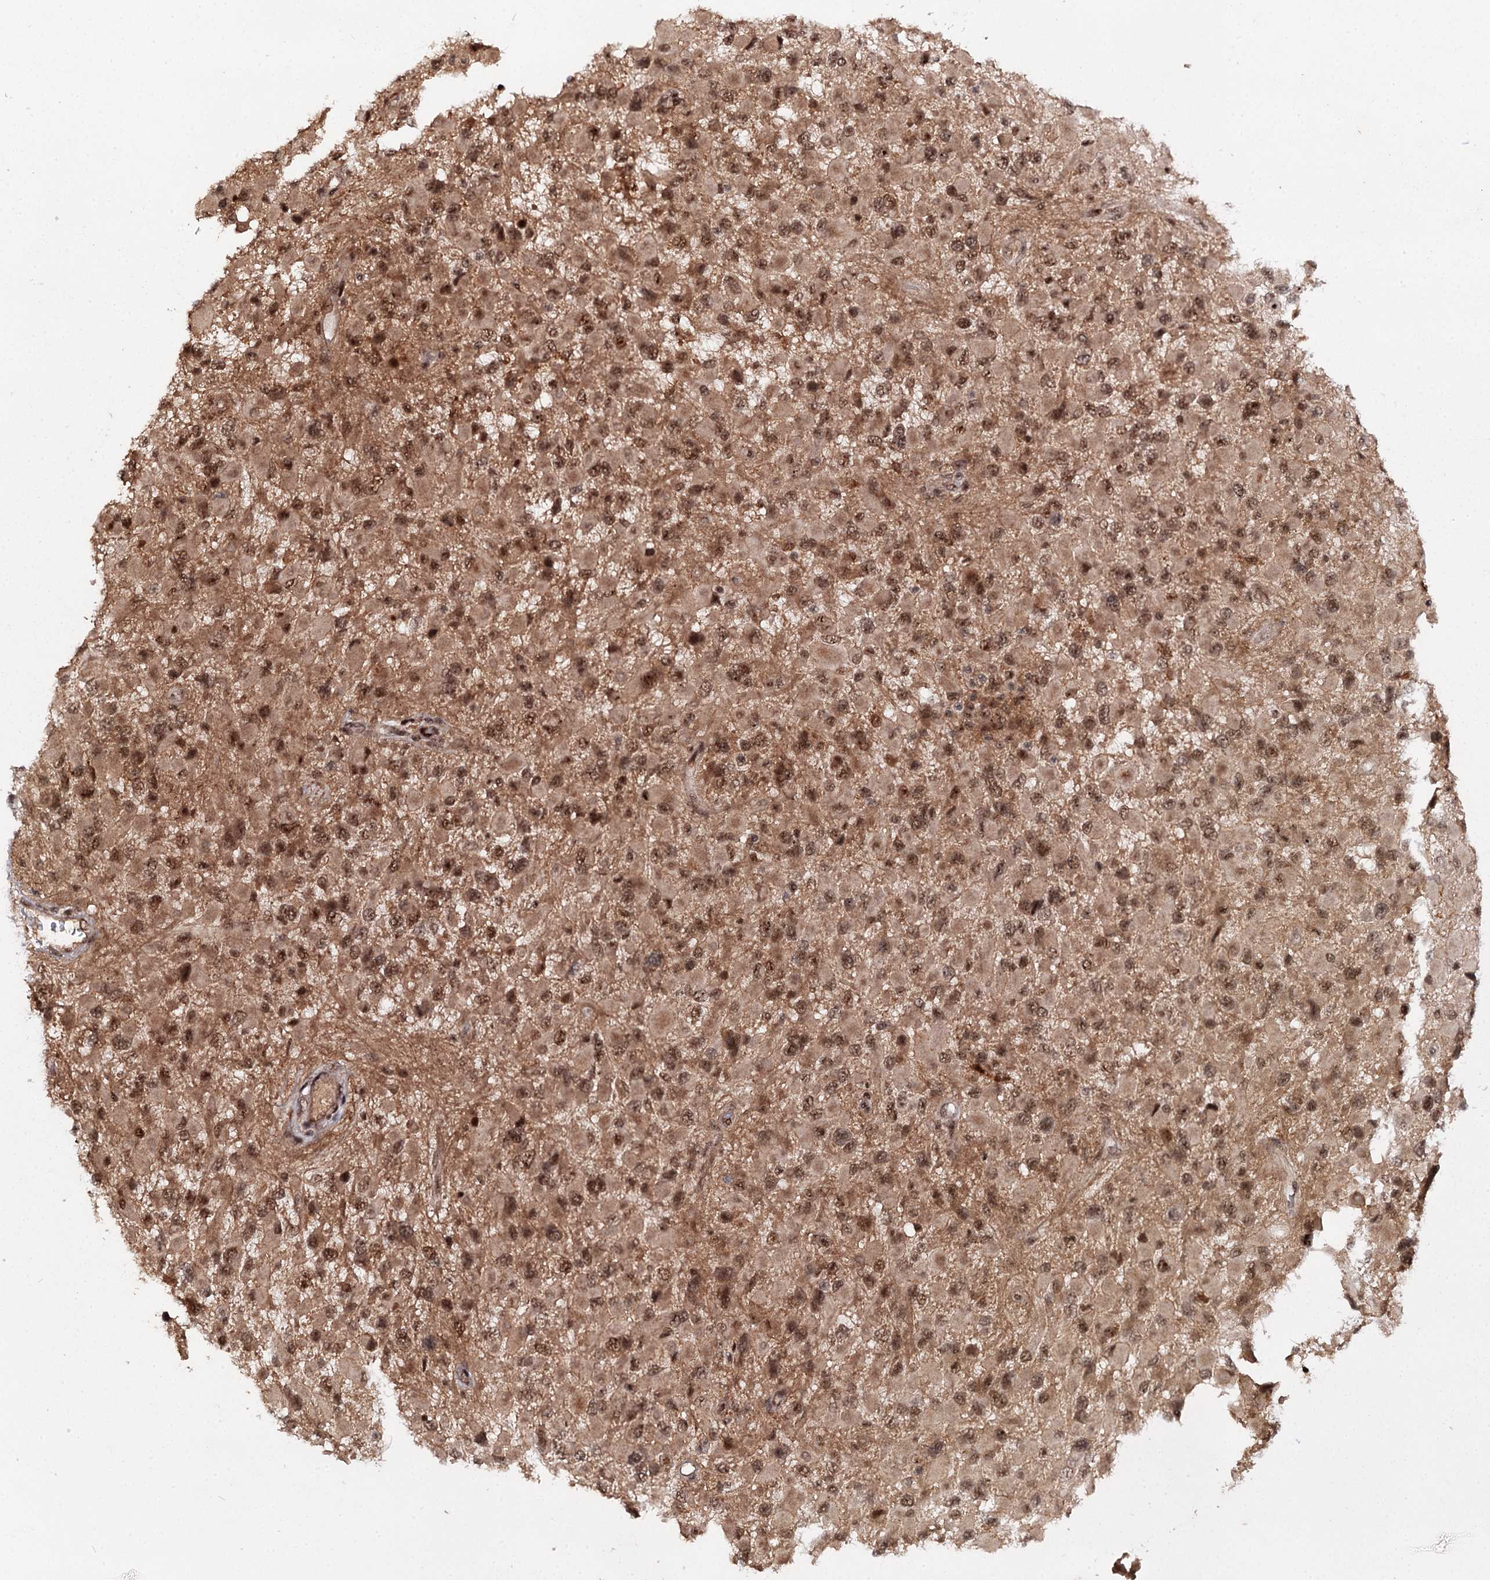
{"staining": {"intensity": "moderate", "quantity": ">75%", "location": "cytoplasmic/membranous,nuclear"}, "tissue": "glioma", "cell_type": "Tumor cells", "image_type": "cancer", "snomed": [{"axis": "morphology", "description": "Glioma, malignant, High grade"}, {"axis": "topography", "description": "Brain"}], "caption": "This photomicrograph exhibits immunohistochemistry (IHC) staining of human glioma, with medium moderate cytoplasmic/membranous and nuclear staining in about >75% of tumor cells.", "gene": "BUD13", "patient": {"sex": "male", "age": 53}}